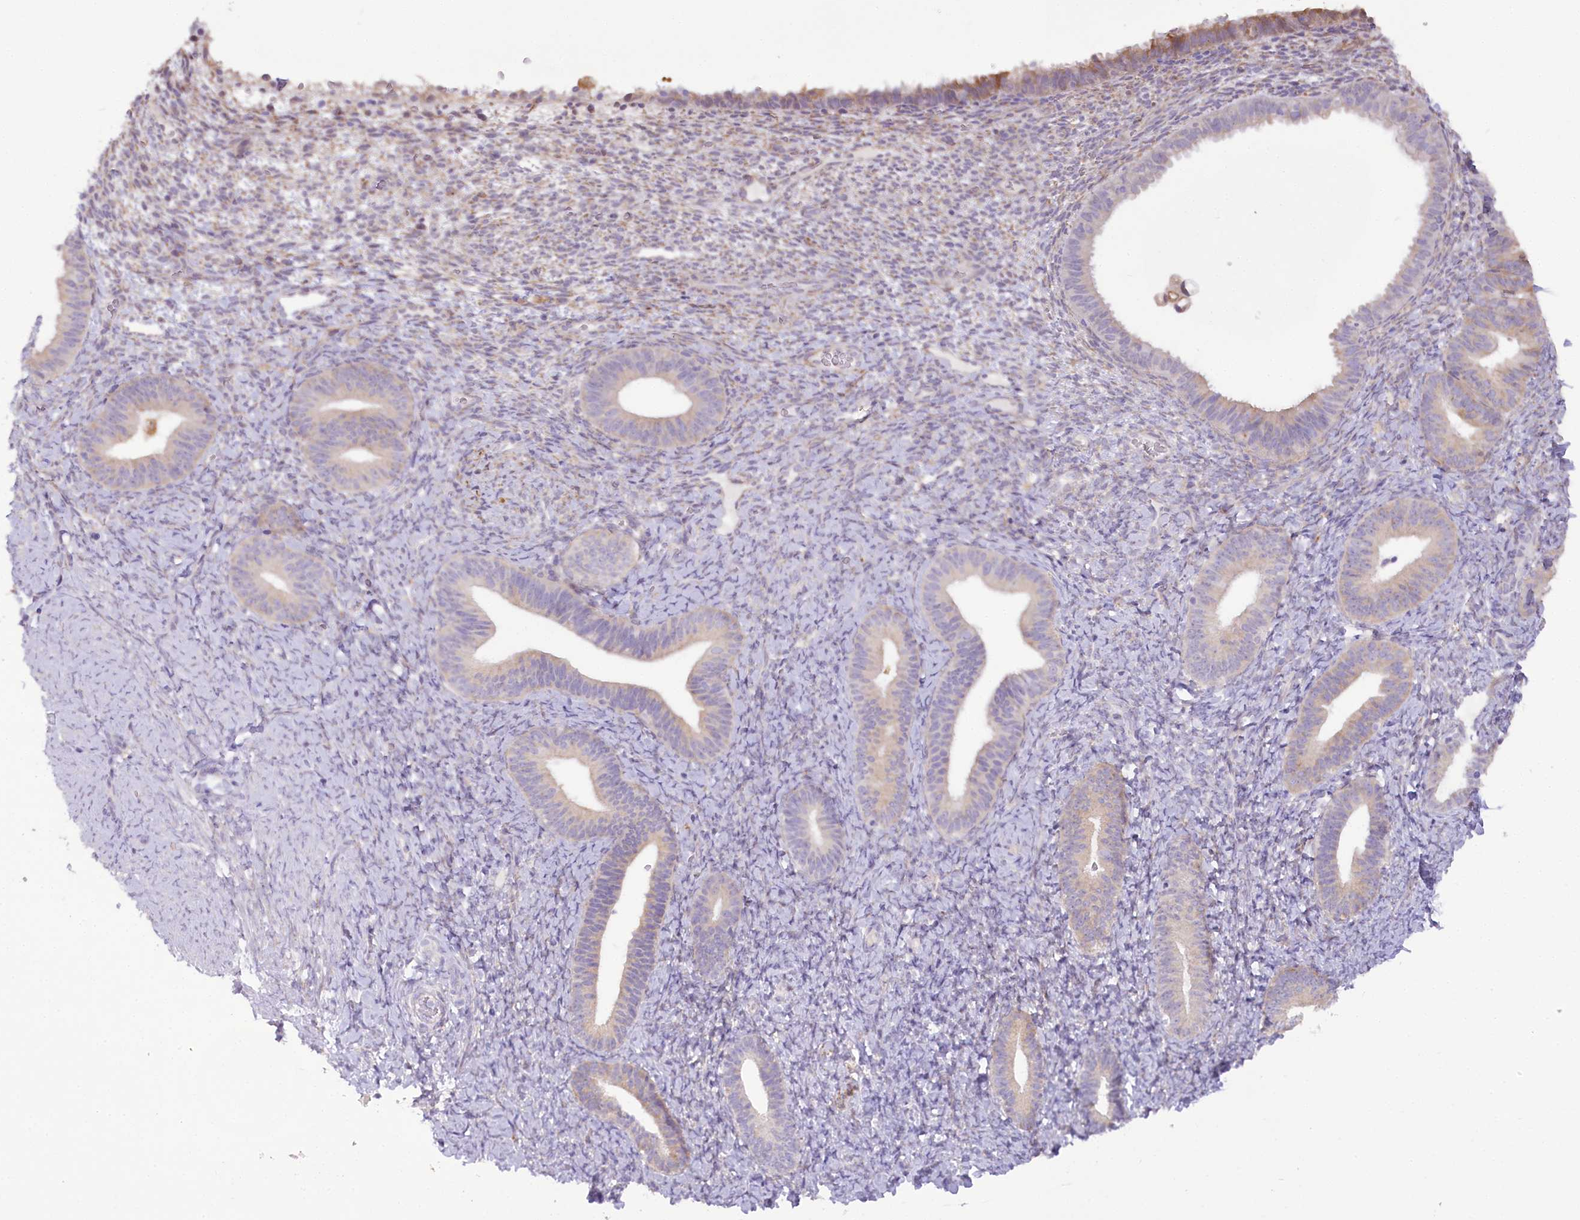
{"staining": {"intensity": "weak", "quantity": "<25%", "location": "cytoplasmic/membranous"}, "tissue": "endometrium", "cell_type": "Cells in endometrial stroma", "image_type": "normal", "snomed": [{"axis": "morphology", "description": "Normal tissue, NOS"}, {"axis": "topography", "description": "Endometrium"}], "caption": "Endometrium stained for a protein using immunohistochemistry exhibits no positivity cells in endometrial stroma.", "gene": "NCKAP5", "patient": {"sex": "female", "age": 65}}